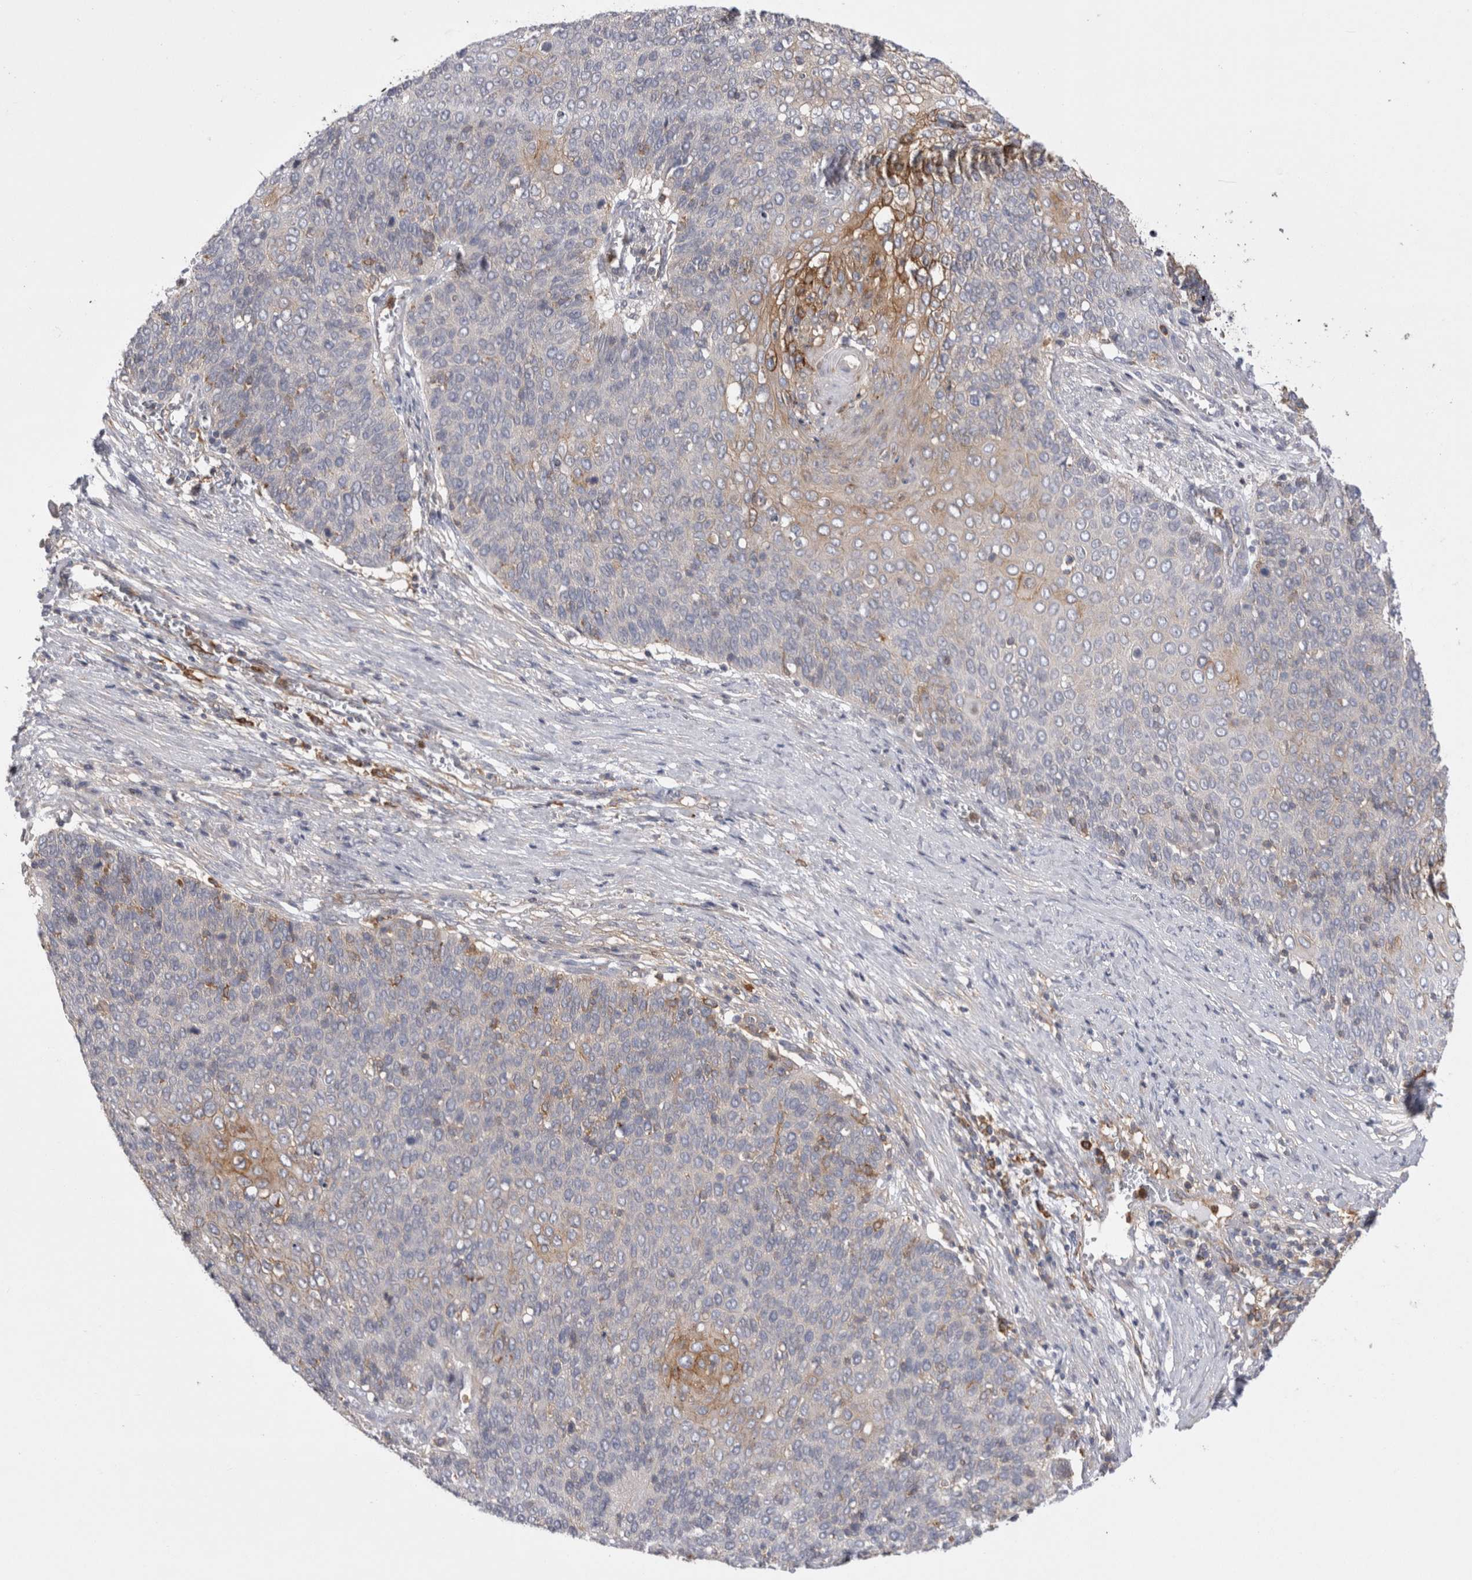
{"staining": {"intensity": "strong", "quantity": "<25%", "location": "cytoplasmic/membranous"}, "tissue": "cervical cancer", "cell_type": "Tumor cells", "image_type": "cancer", "snomed": [{"axis": "morphology", "description": "Squamous cell carcinoma, NOS"}, {"axis": "topography", "description": "Cervix"}], "caption": "Immunohistochemistry (DAB (3,3'-diaminobenzidine)) staining of squamous cell carcinoma (cervical) exhibits strong cytoplasmic/membranous protein positivity in approximately <25% of tumor cells.", "gene": "RAB11FIP1", "patient": {"sex": "female", "age": 39}}